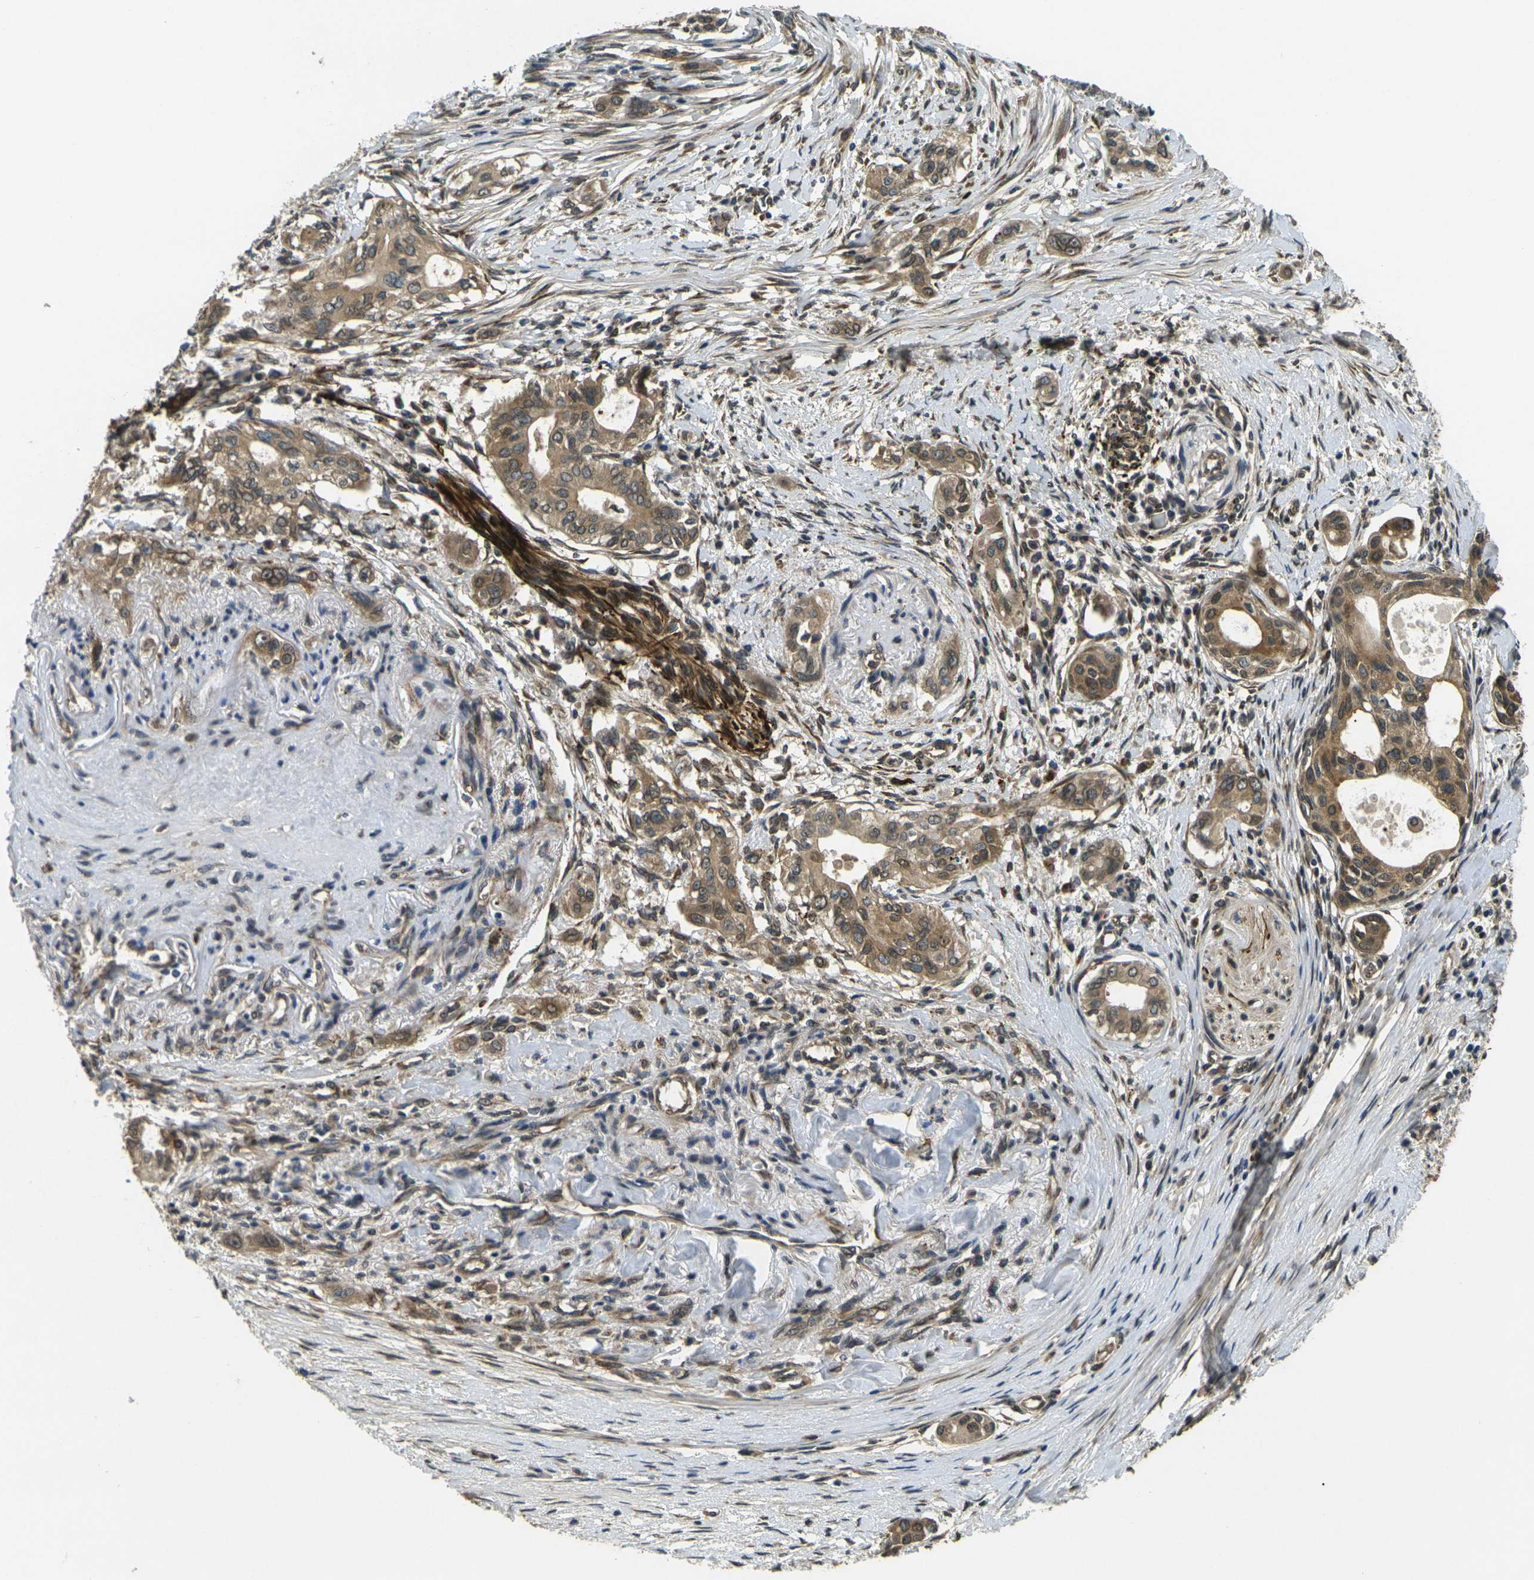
{"staining": {"intensity": "moderate", "quantity": ">75%", "location": "cytoplasmic/membranous"}, "tissue": "pancreatic cancer", "cell_type": "Tumor cells", "image_type": "cancer", "snomed": [{"axis": "morphology", "description": "Adenocarcinoma, NOS"}, {"axis": "topography", "description": "Pancreas"}], "caption": "An image showing moderate cytoplasmic/membranous expression in approximately >75% of tumor cells in adenocarcinoma (pancreatic), as visualized by brown immunohistochemical staining.", "gene": "FUT11", "patient": {"sex": "female", "age": 60}}